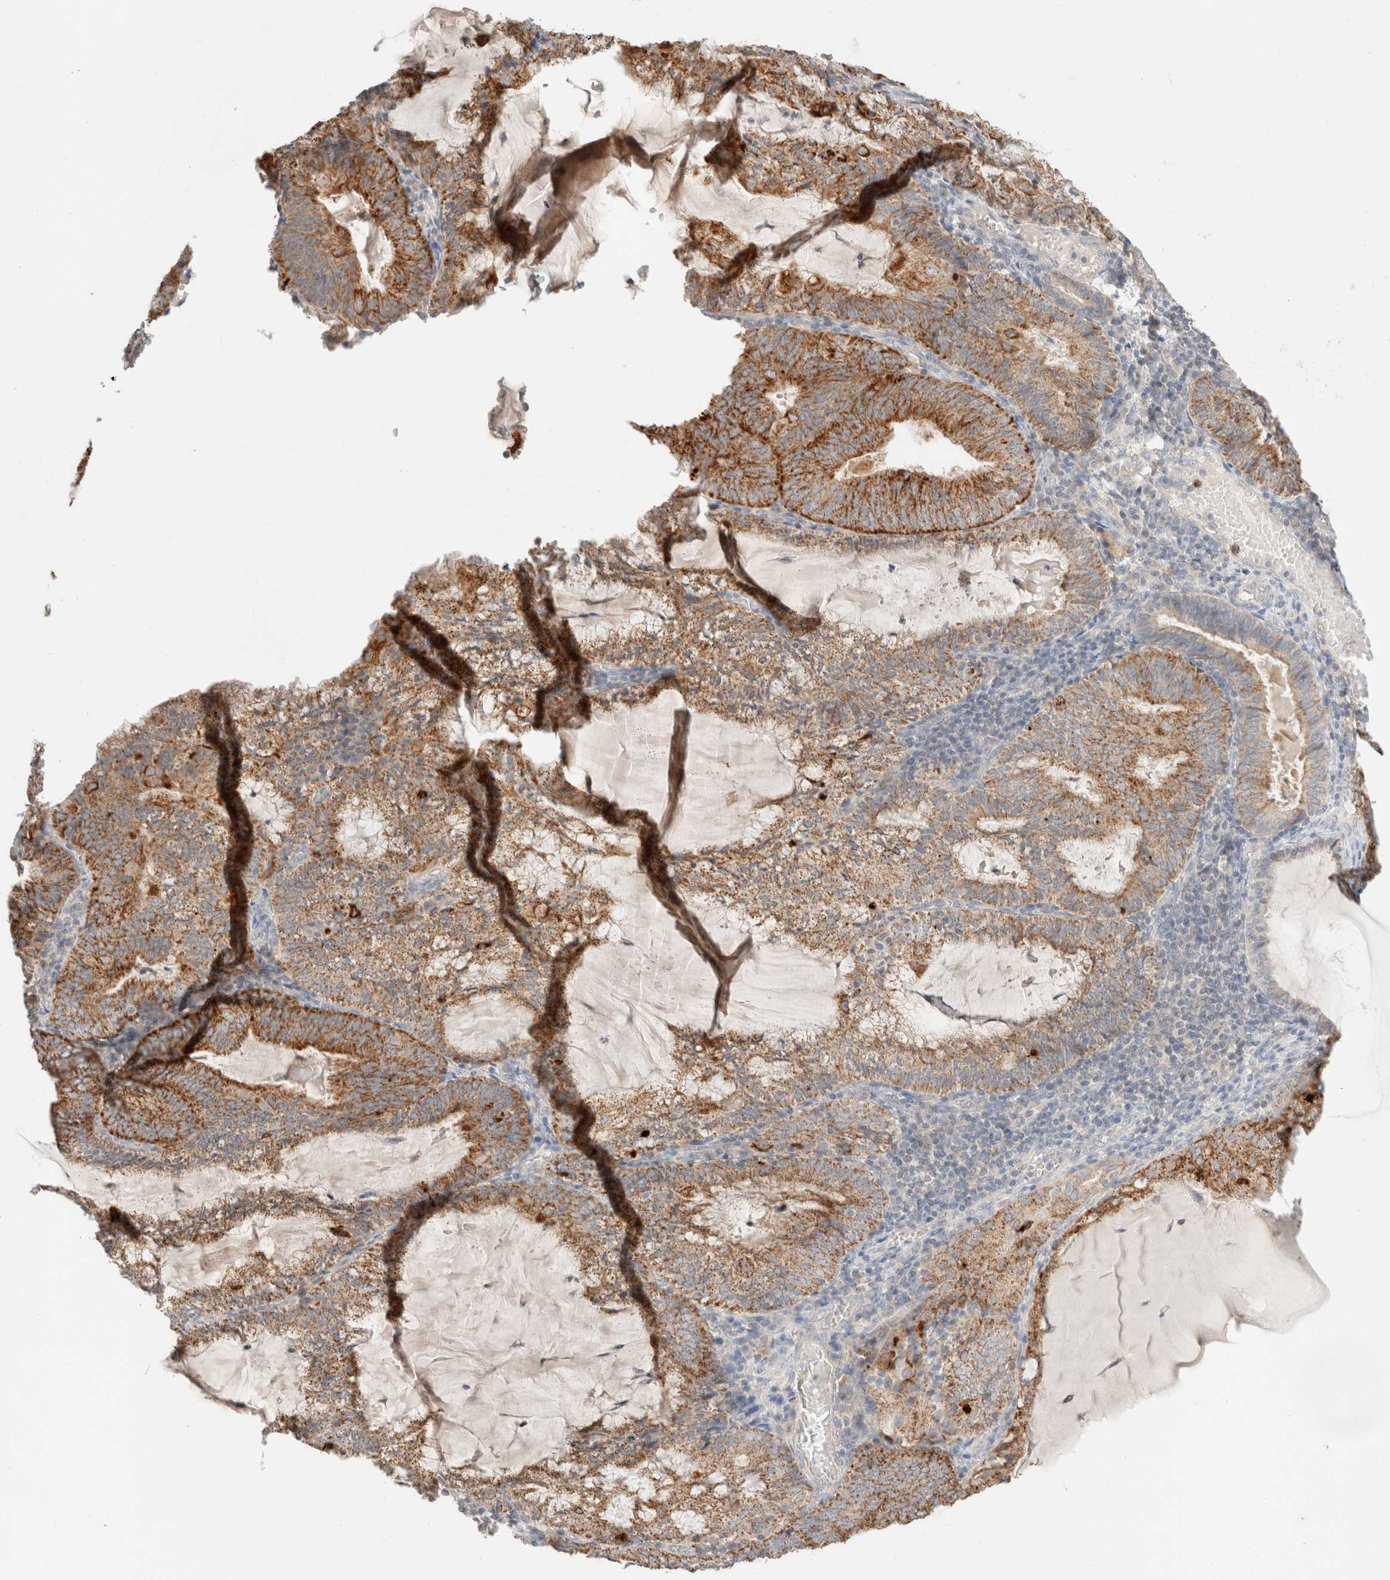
{"staining": {"intensity": "moderate", "quantity": ">75%", "location": "cytoplasmic/membranous"}, "tissue": "endometrial cancer", "cell_type": "Tumor cells", "image_type": "cancer", "snomed": [{"axis": "morphology", "description": "Adenocarcinoma, NOS"}, {"axis": "topography", "description": "Endometrium"}], "caption": "An image of human adenocarcinoma (endometrial) stained for a protein displays moderate cytoplasmic/membranous brown staining in tumor cells.", "gene": "TRIM41", "patient": {"sex": "female", "age": 81}}